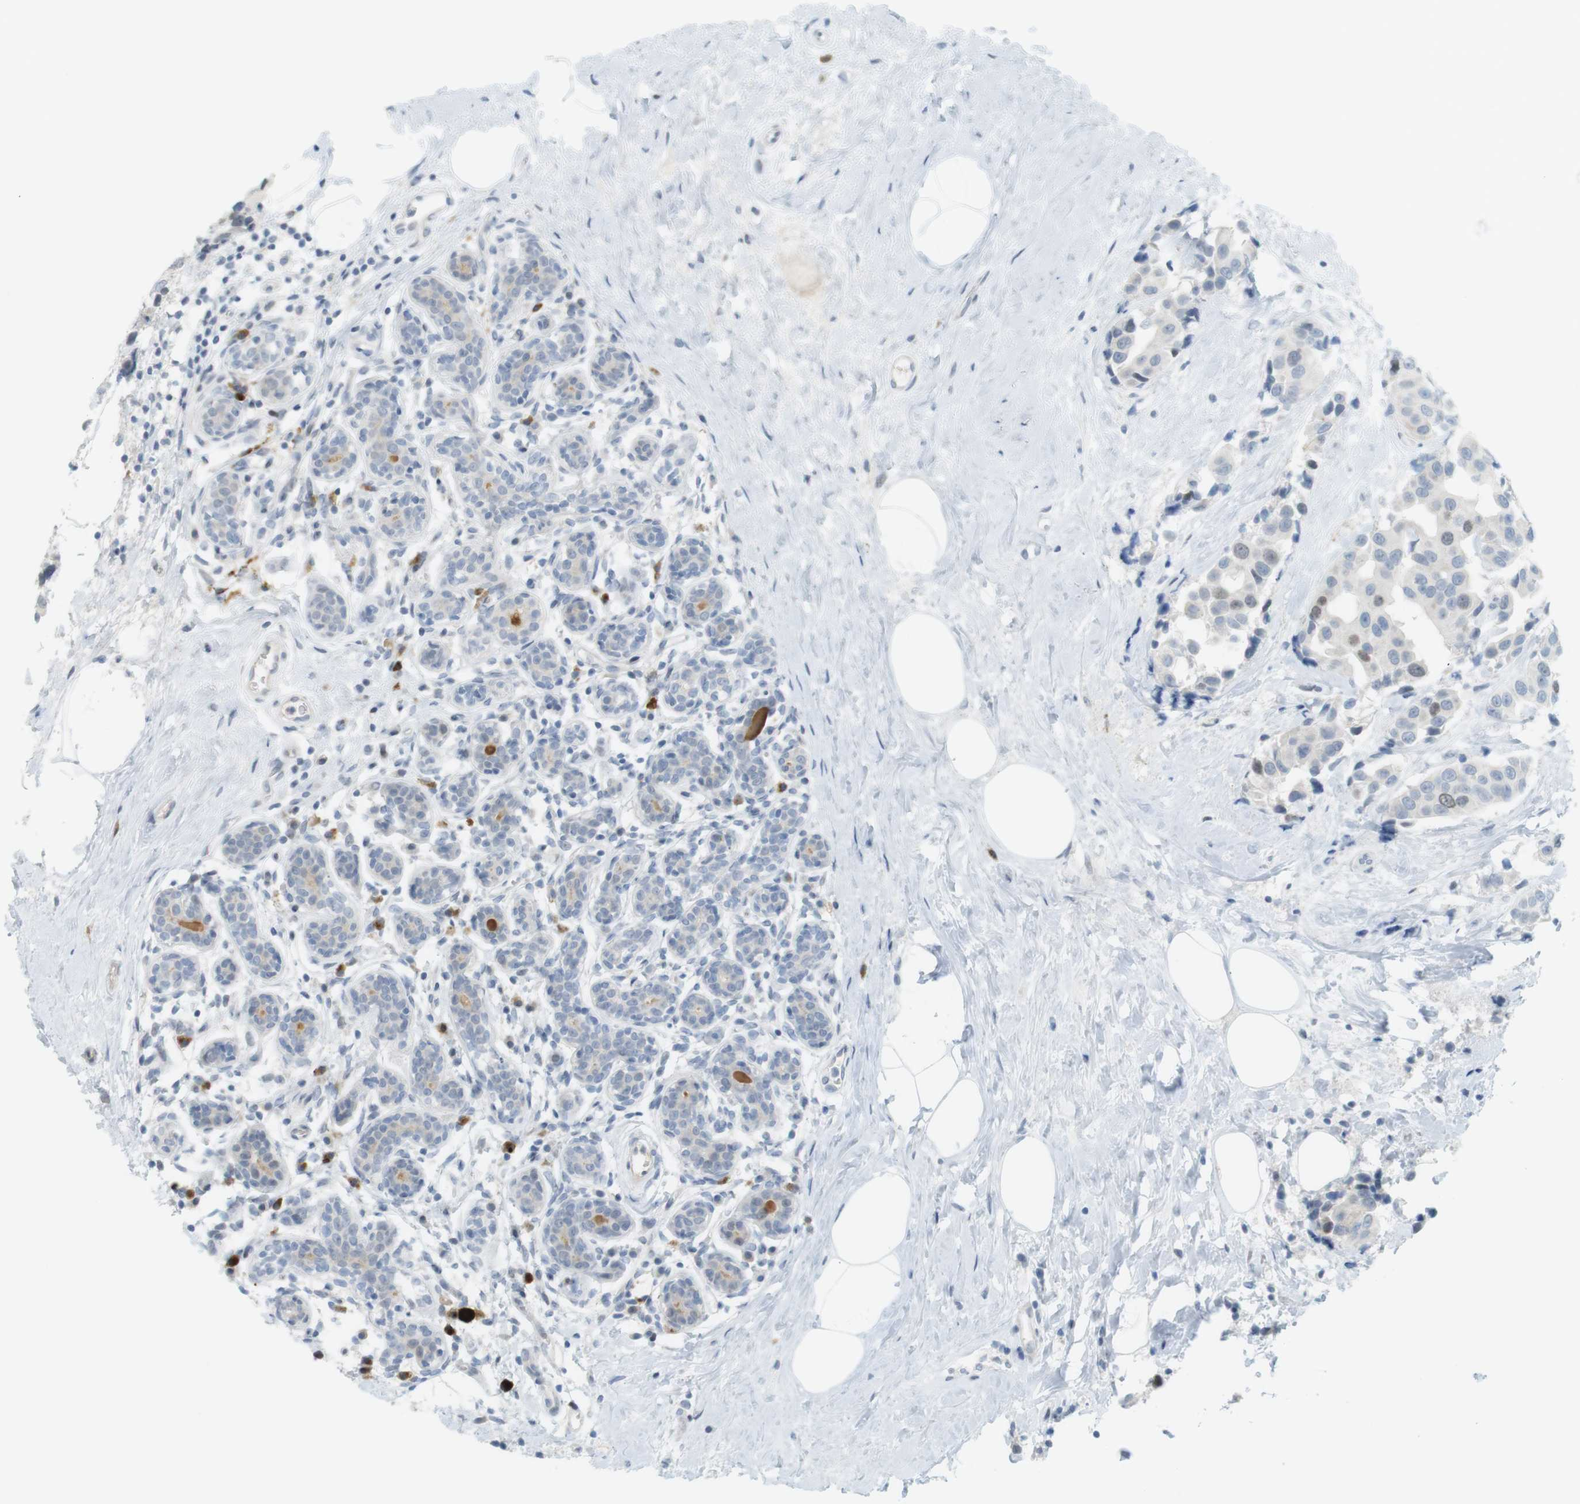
{"staining": {"intensity": "weak", "quantity": "<25%", "location": "nuclear"}, "tissue": "breast cancer", "cell_type": "Tumor cells", "image_type": "cancer", "snomed": [{"axis": "morphology", "description": "Normal tissue, NOS"}, {"axis": "morphology", "description": "Duct carcinoma"}, {"axis": "topography", "description": "Breast"}], "caption": "Breast cancer was stained to show a protein in brown. There is no significant positivity in tumor cells.", "gene": "DMC1", "patient": {"sex": "female", "age": 39}}